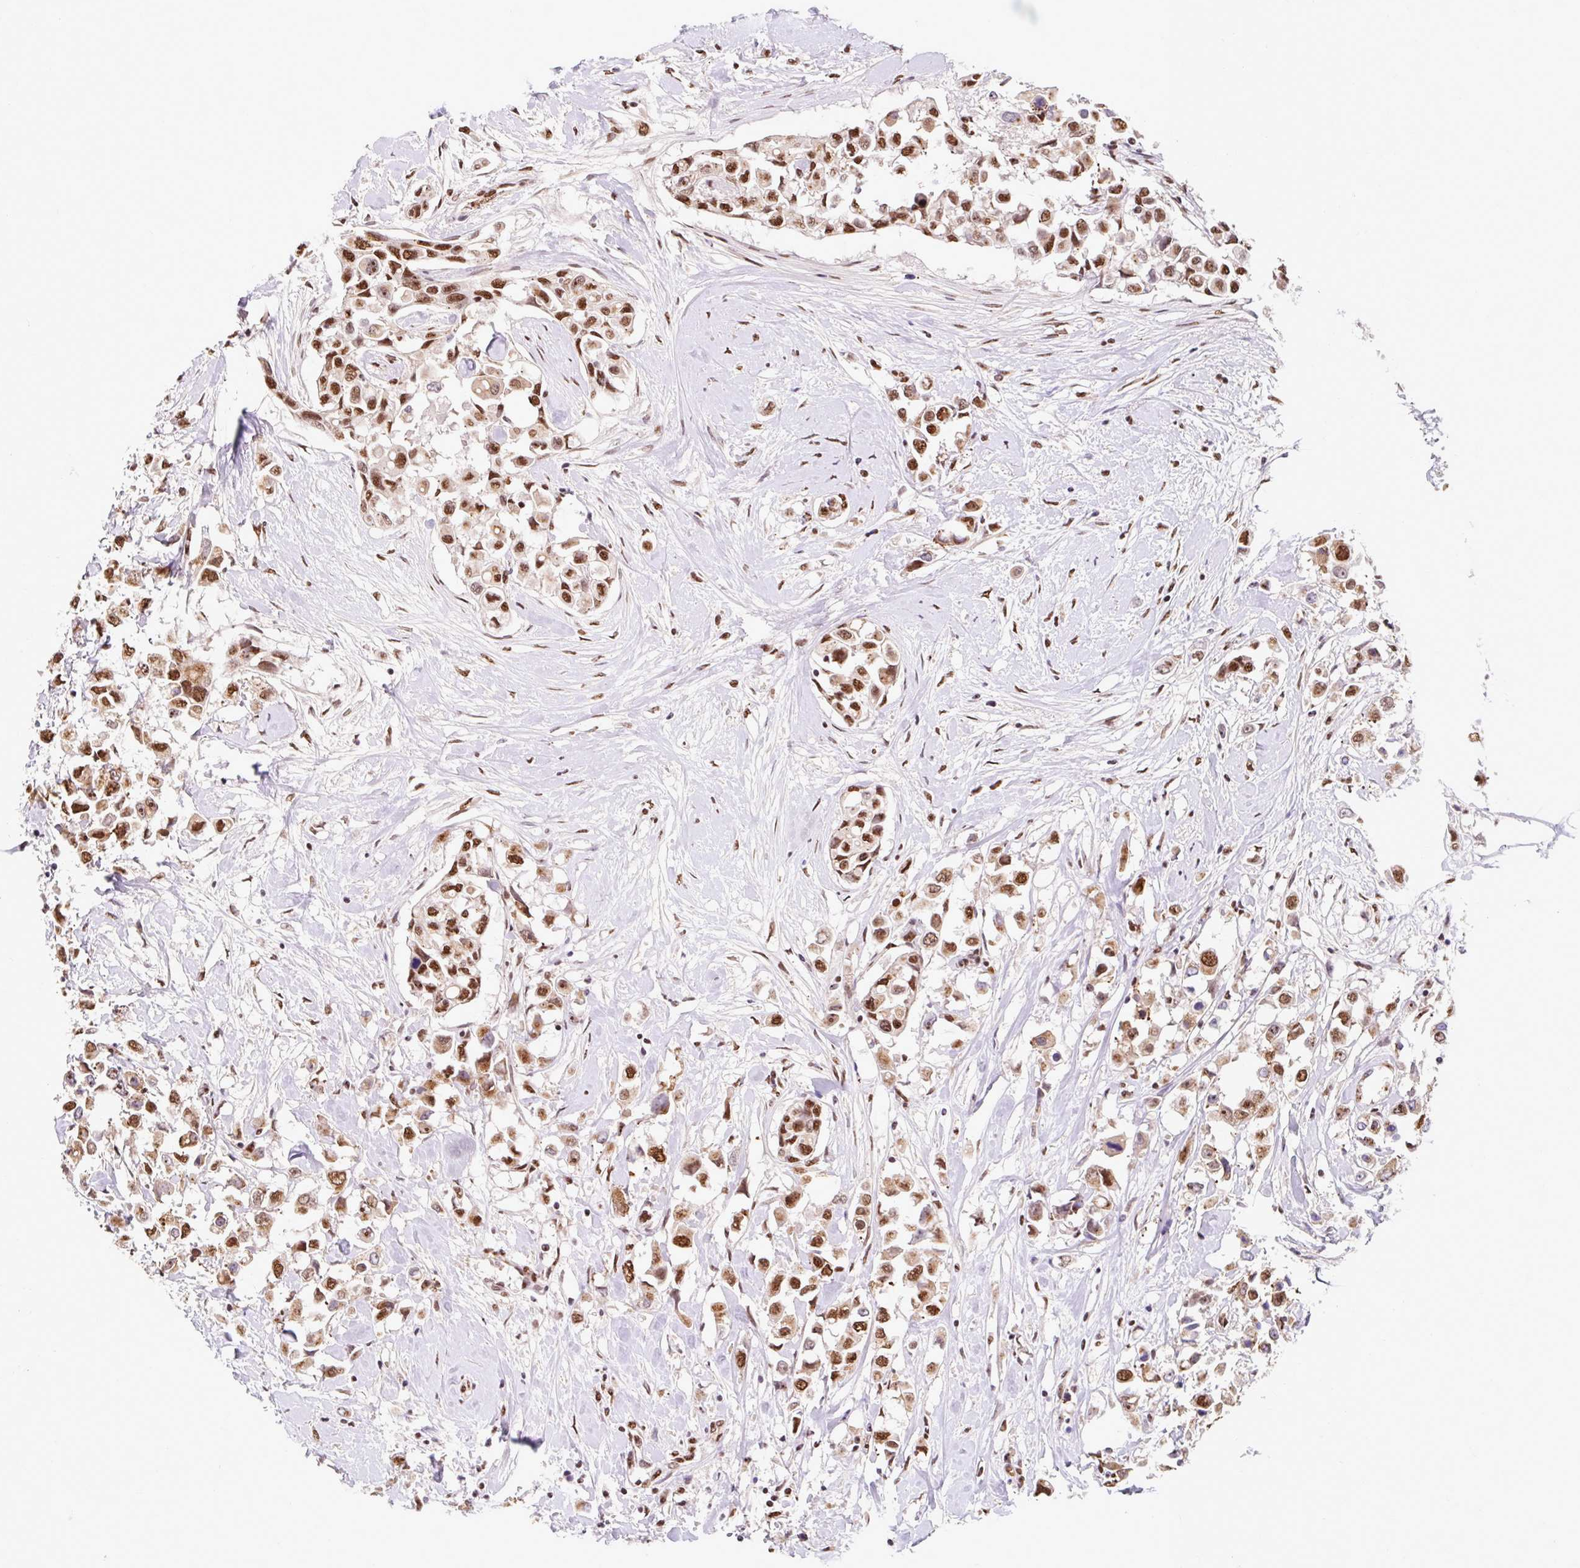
{"staining": {"intensity": "moderate", "quantity": ">75%", "location": "nuclear"}, "tissue": "breast cancer", "cell_type": "Tumor cells", "image_type": "cancer", "snomed": [{"axis": "morphology", "description": "Duct carcinoma"}, {"axis": "topography", "description": "Breast"}], "caption": "Approximately >75% of tumor cells in human breast cancer (invasive ductal carcinoma) exhibit moderate nuclear protein positivity as visualized by brown immunohistochemical staining.", "gene": "BICRA", "patient": {"sex": "female", "age": 61}}